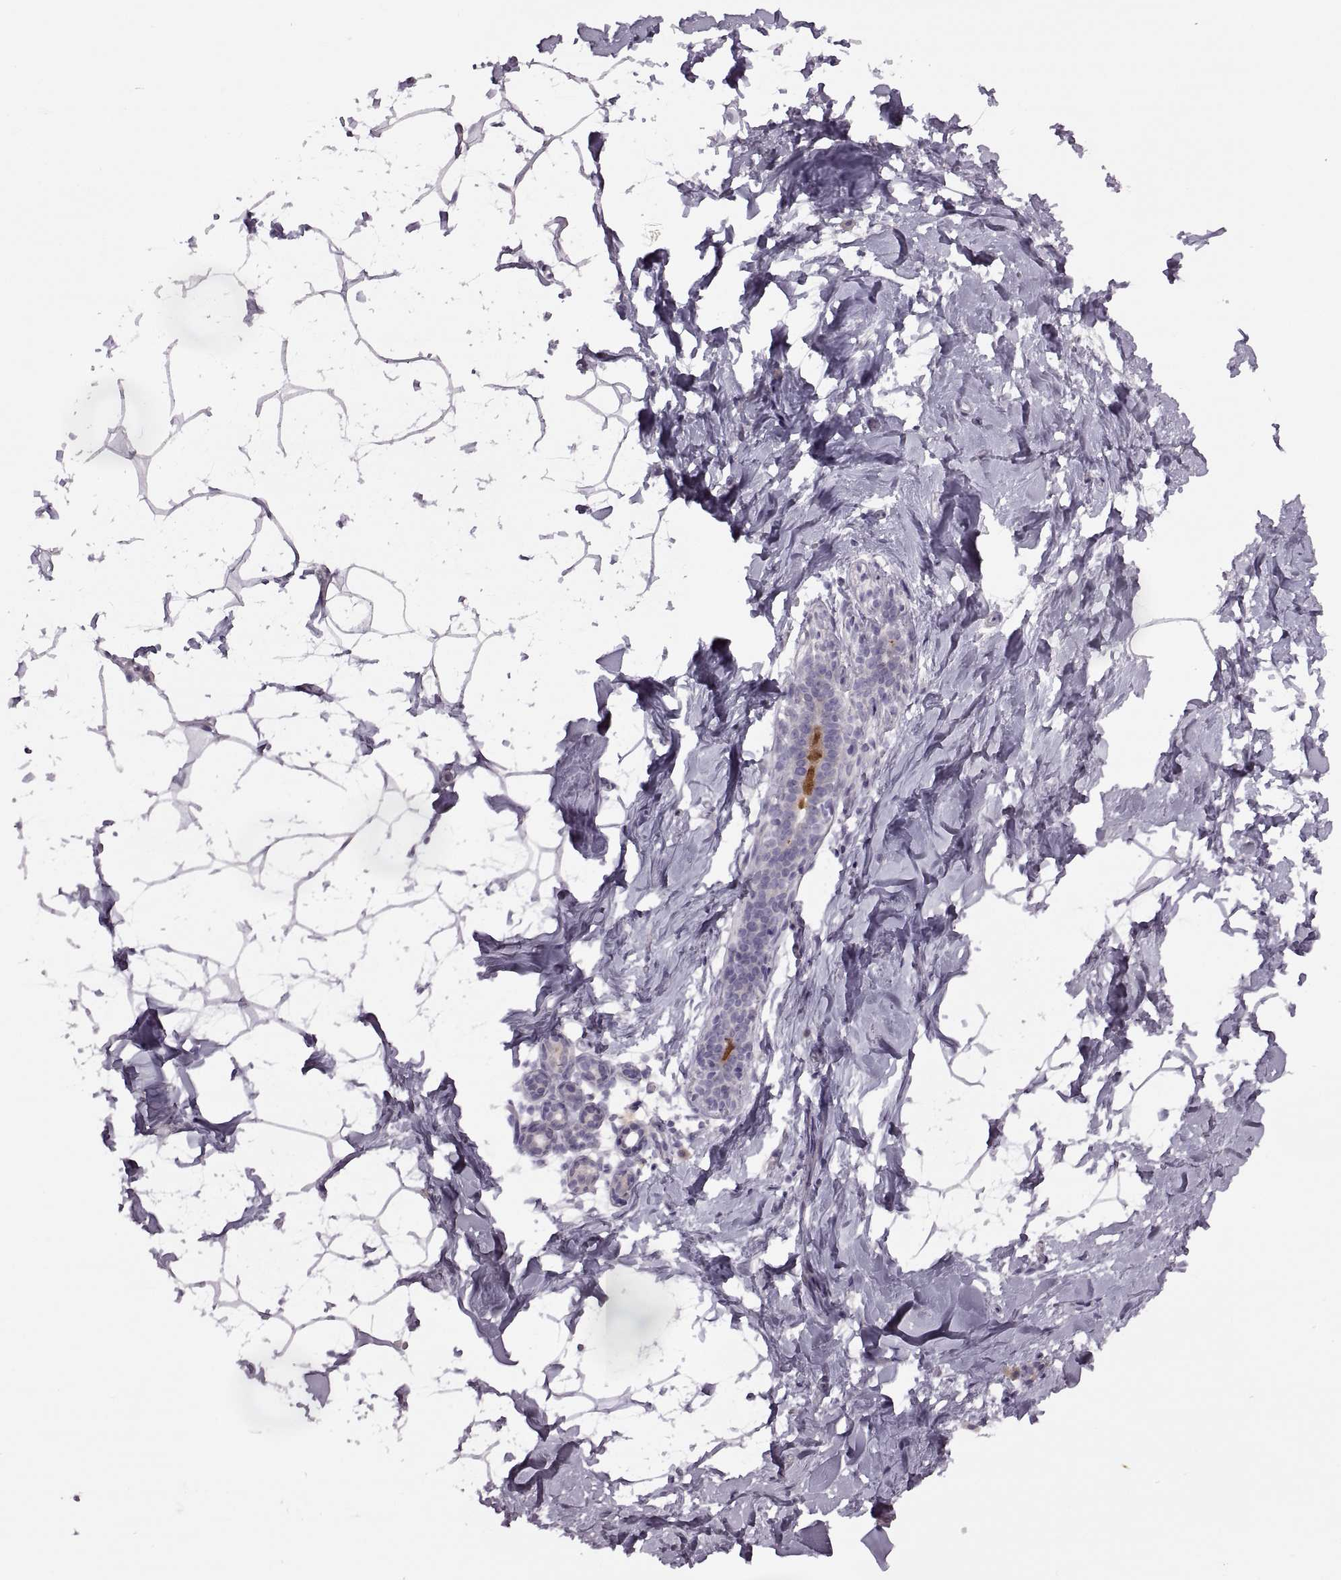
{"staining": {"intensity": "negative", "quantity": "none", "location": "none"}, "tissue": "breast", "cell_type": "Adipocytes", "image_type": "normal", "snomed": [{"axis": "morphology", "description": "Normal tissue, NOS"}, {"axis": "topography", "description": "Breast"}], "caption": "Adipocytes are negative for protein expression in normal human breast. The staining was performed using DAB (3,3'-diaminobenzidine) to visualize the protein expression in brown, while the nuclei were stained in blue with hematoxylin (Magnification: 20x).", "gene": "H2AP", "patient": {"sex": "female", "age": 32}}